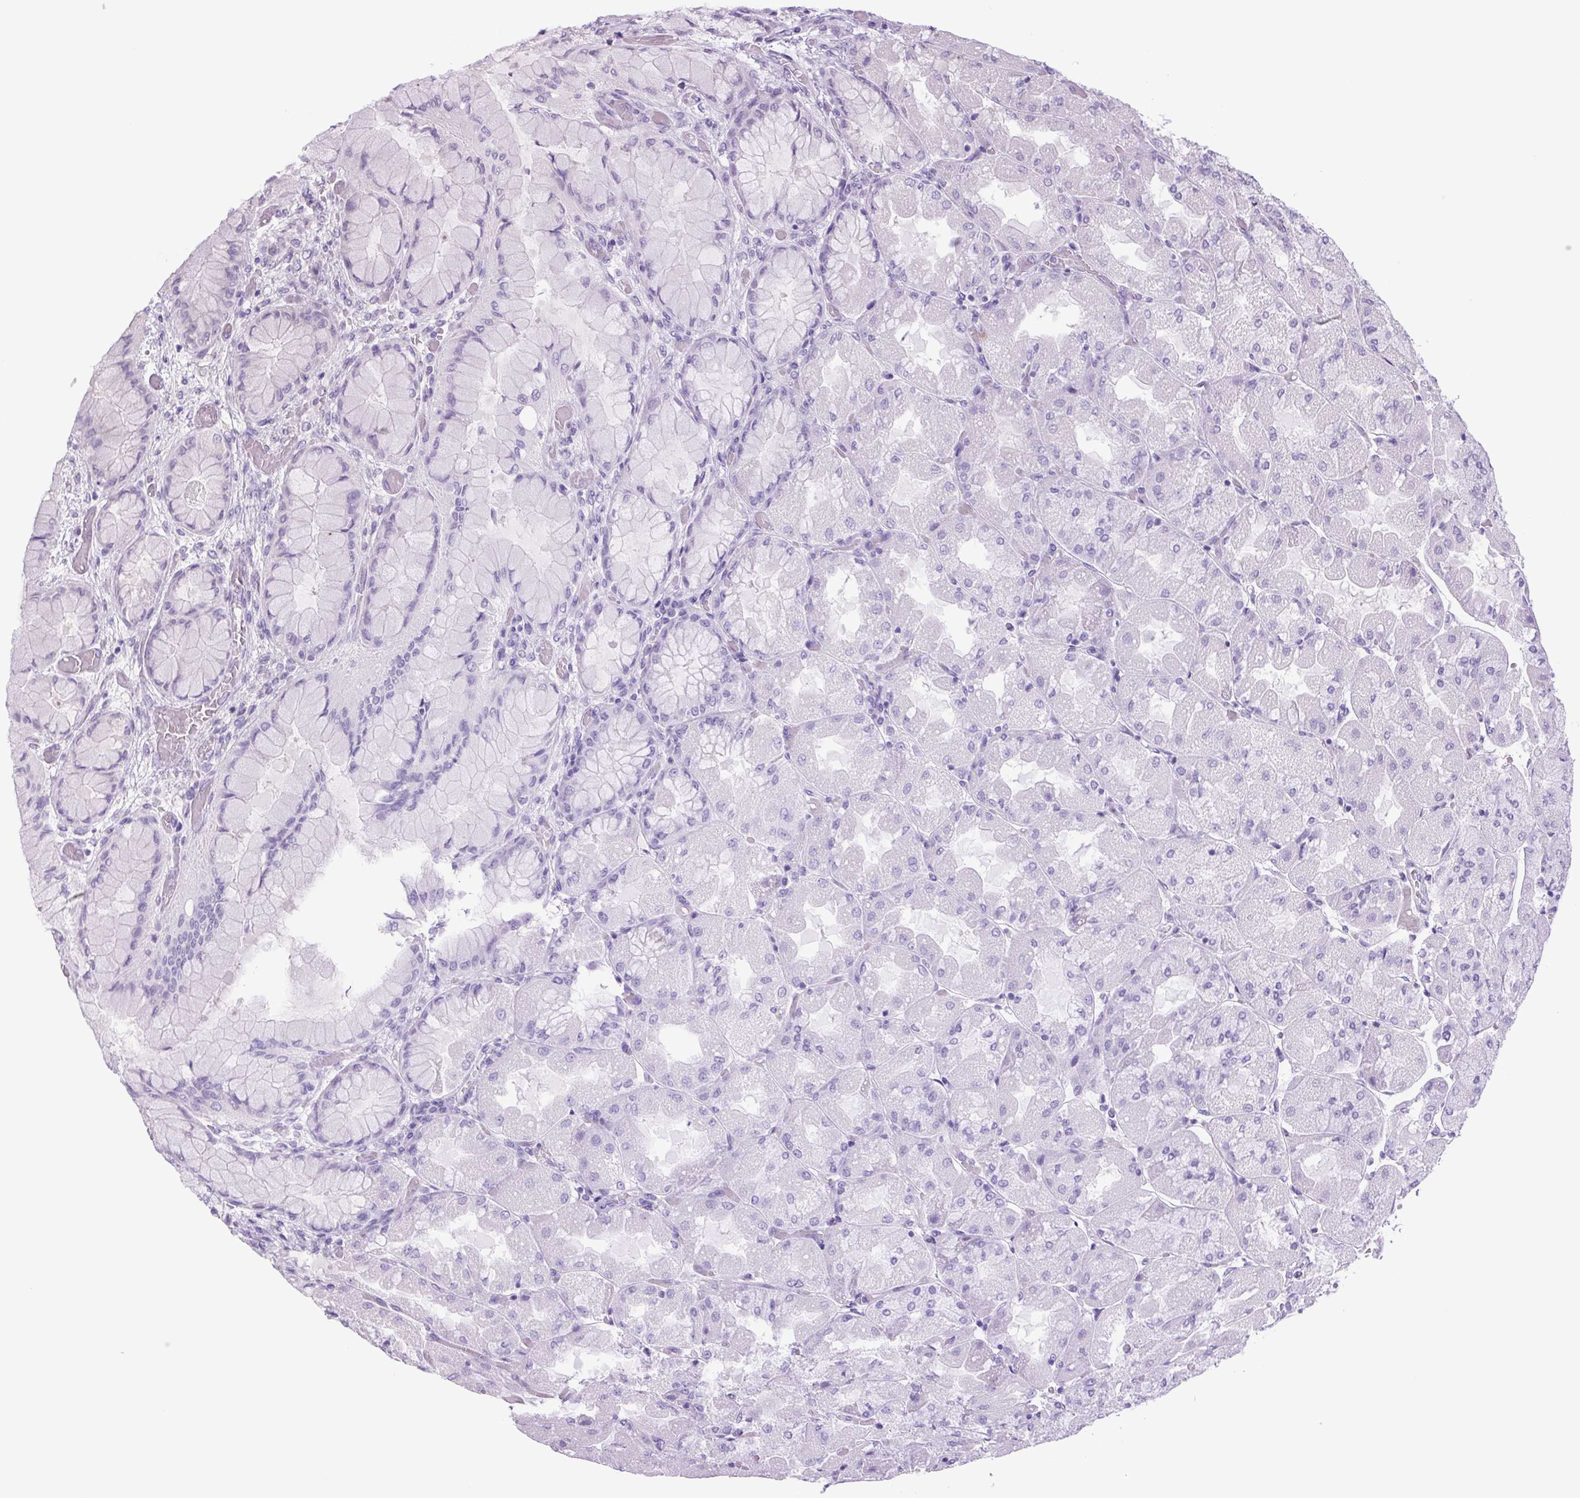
{"staining": {"intensity": "weak", "quantity": "<25%", "location": "cytoplasmic/membranous"}, "tissue": "stomach", "cell_type": "Glandular cells", "image_type": "normal", "snomed": [{"axis": "morphology", "description": "Normal tissue, NOS"}, {"axis": "topography", "description": "Stomach"}], "caption": "IHC of unremarkable human stomach demonstrates no expression in glandular cells.", "gene": "PLA2G4A", "patient": {"sex": "female", "age": 61}}